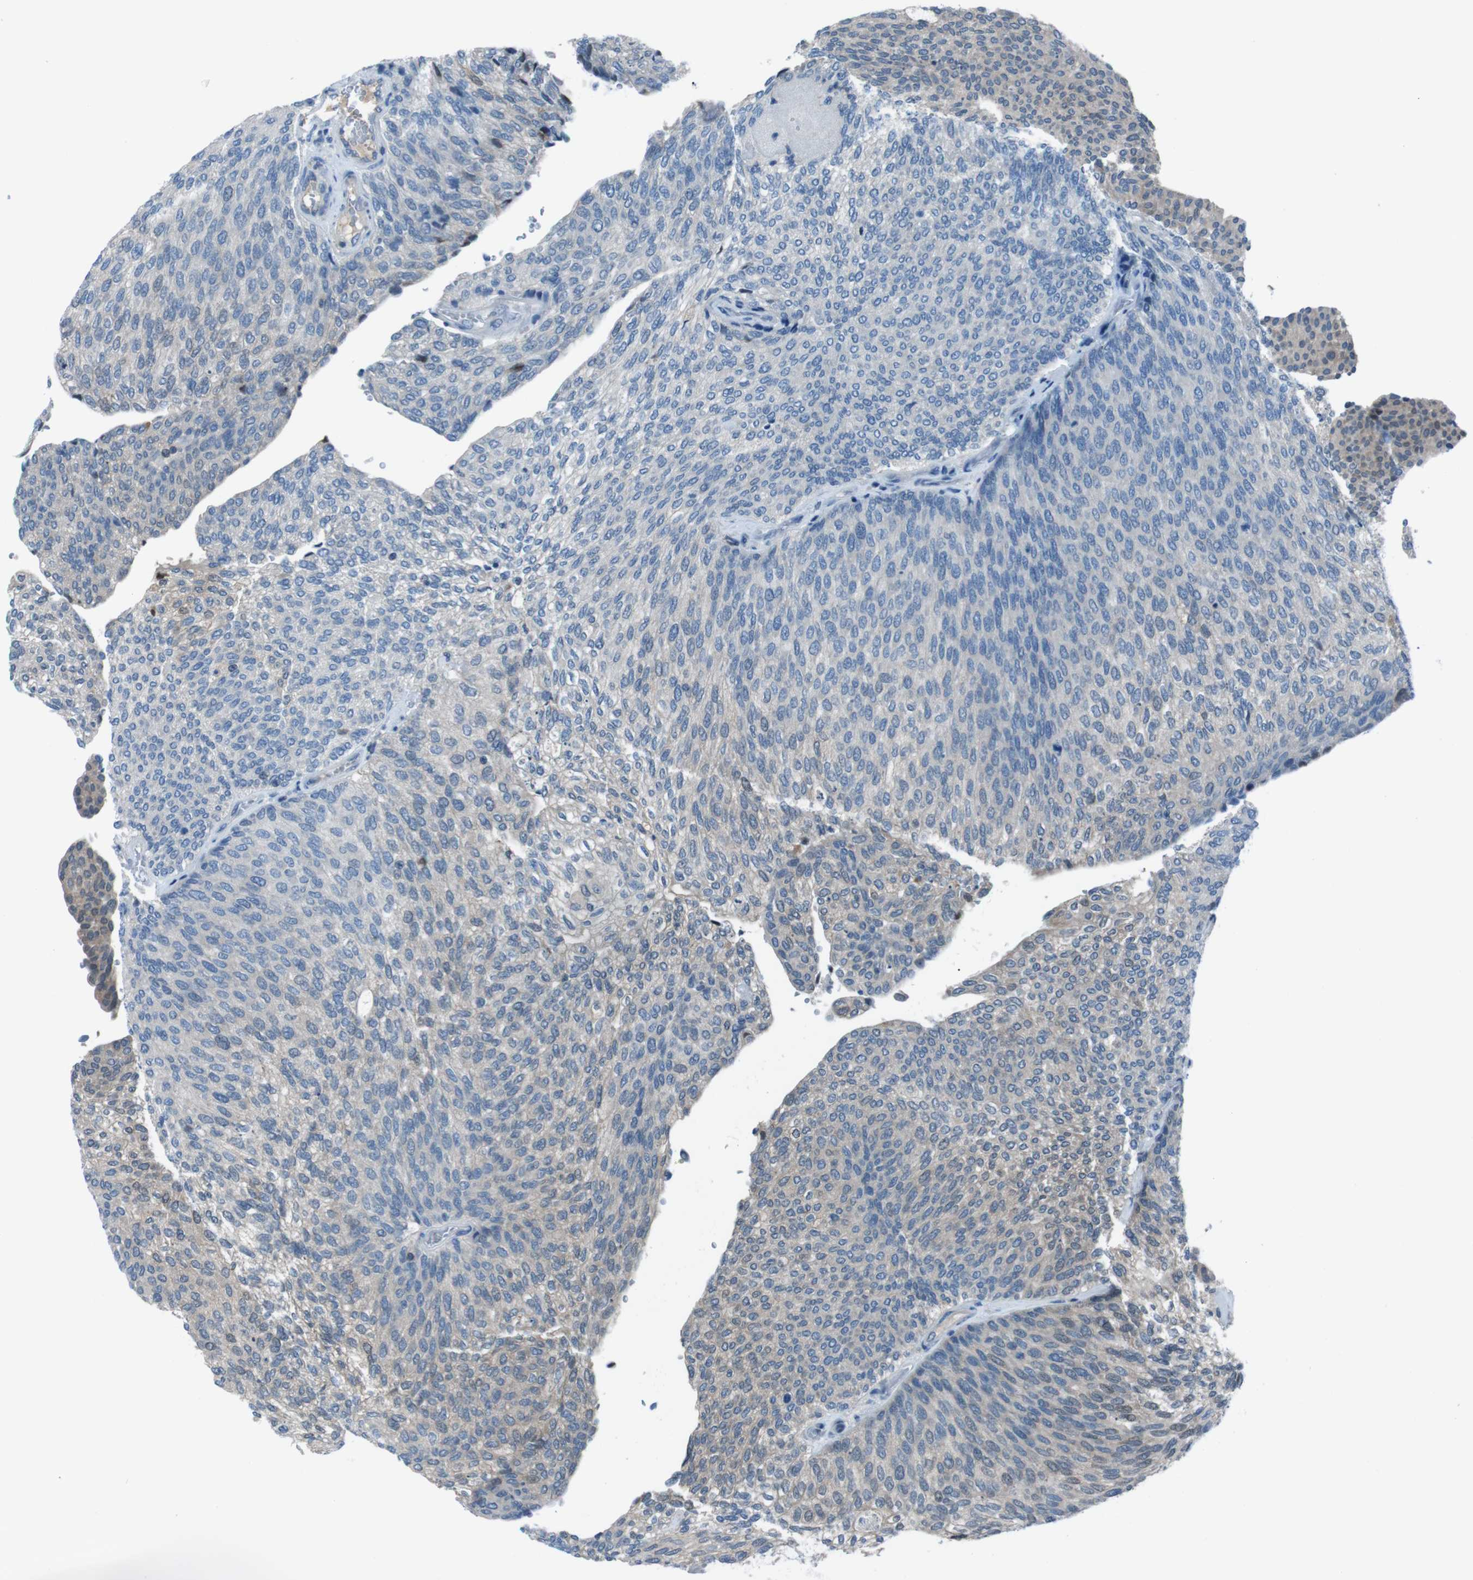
{"staining": {"intensity": "negative", "quantity": "none", "location": "none"}, "tissue": "urothelial cancer", "cell_type": "Tumor cells", "image_type": "cancer", "snomed": [{"axis": "morphology", "description": "Urothelial carcinoma, Low grade"}, {"axis": "topography", "description": "Urinary bladder"}], "caption": "High power microscopy image of an immunohistochemistry photomicrograph of urothelial cancer, revealing no significant expression in tumor cells.", "gene": "NANOS2", "patient": {"sex": "female", "age": 79}}